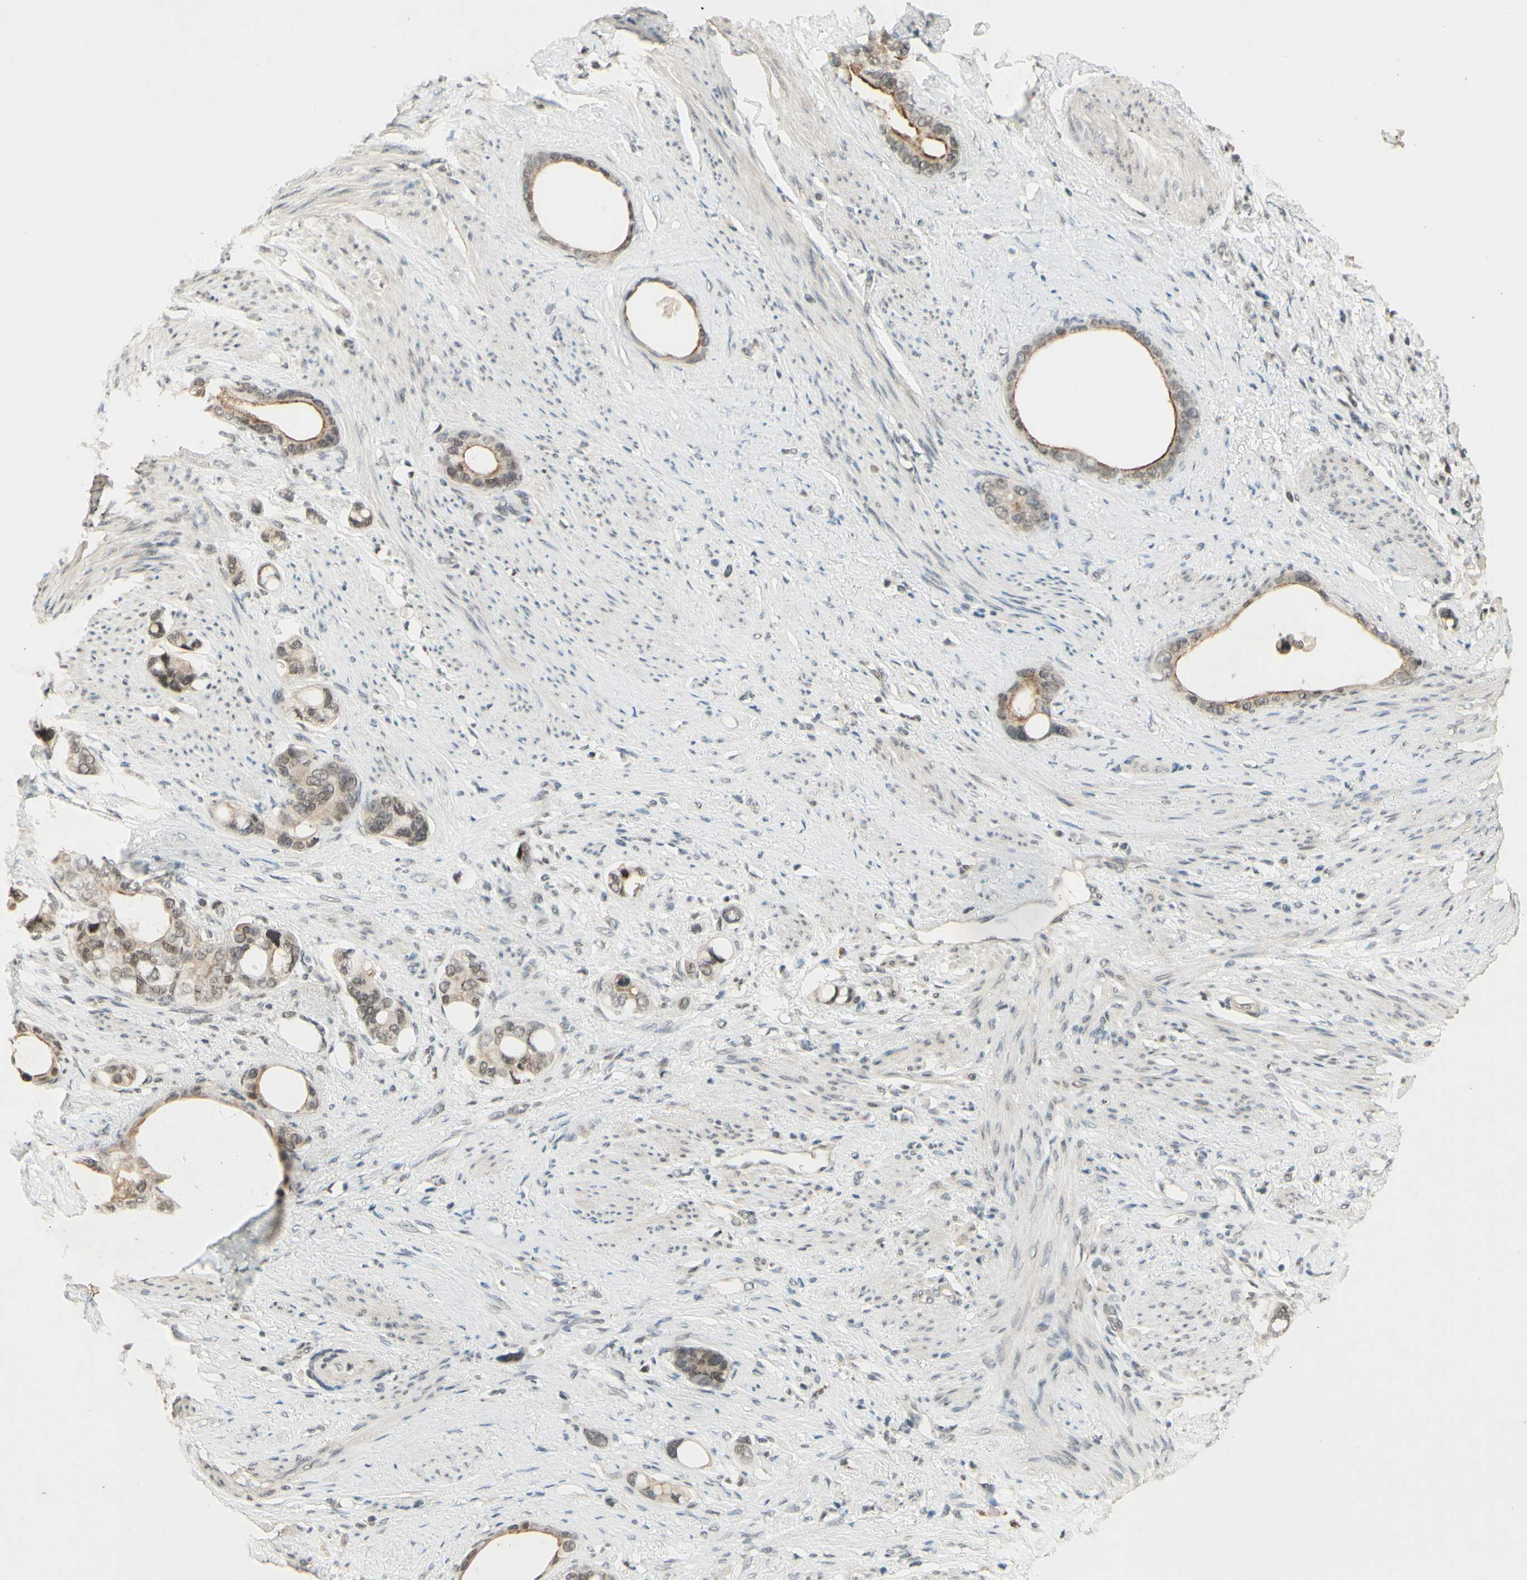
{"staining": {"intensity": "weak", "quantity": ">75%", "location": "cytoplasmic/membranous,nuclear"}, "tissue": "stomach cancer", "cell_type": "Tumor cells", "image_type": "cancer", "snomed": [{"axis": "morphology", "description": "Adenocarcinoma, NOS"}, {"axis": "topography", "description": "Stomach"}], "caption": "The image shows a brown stain indicating the presence of a protein in the cytoplasmic/membranous and nuclear of tumor cells in stomach cancer. (DAB (3,3'-diaminobenzidine) = brown stain, brightfield microscopy at high magnification).", "gene": "SMARCB1", "patient": {"sex": "female", "age": 75}}